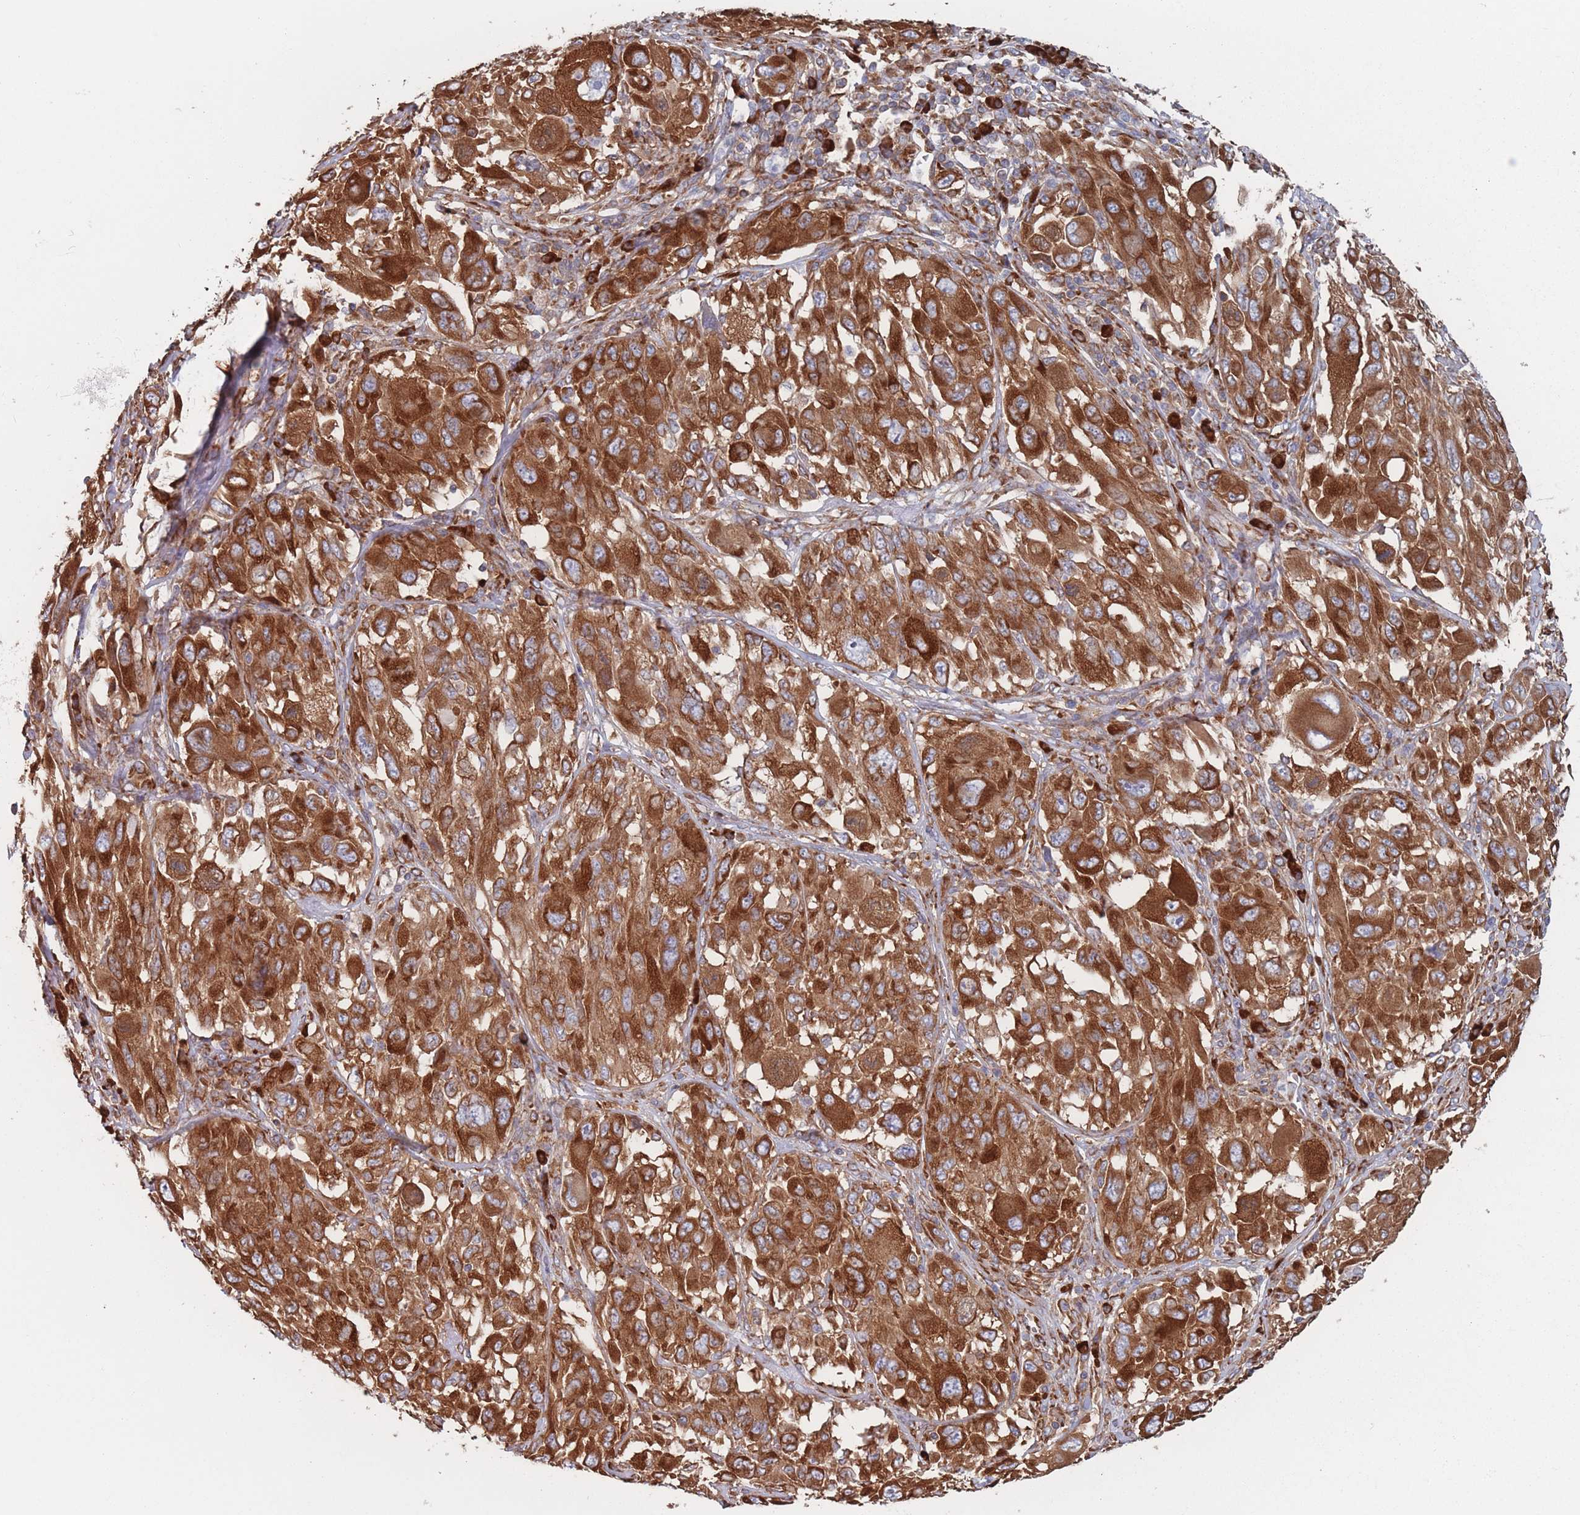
{"staining": {"intensity": "strong", "quantity": ">75%", "location": "cytoplasmic/membranous"}, "tissue": "melanoma", "cell_type": "Tumor cells", "image_type": "cancer", "snomed": [{"axis": "morphology", "description": "Malignant melanoma, NOS"}, {"axis": "topography", "description": "Skin"}], "caption": "Immunohistochemical staining of human melanoma reveals high levels of strong cytoplasmic/membranous protein expression in about >75% of tumor cells.", "gene": "EEF1B2", "patient": {"sex": "female", "age": 91}}